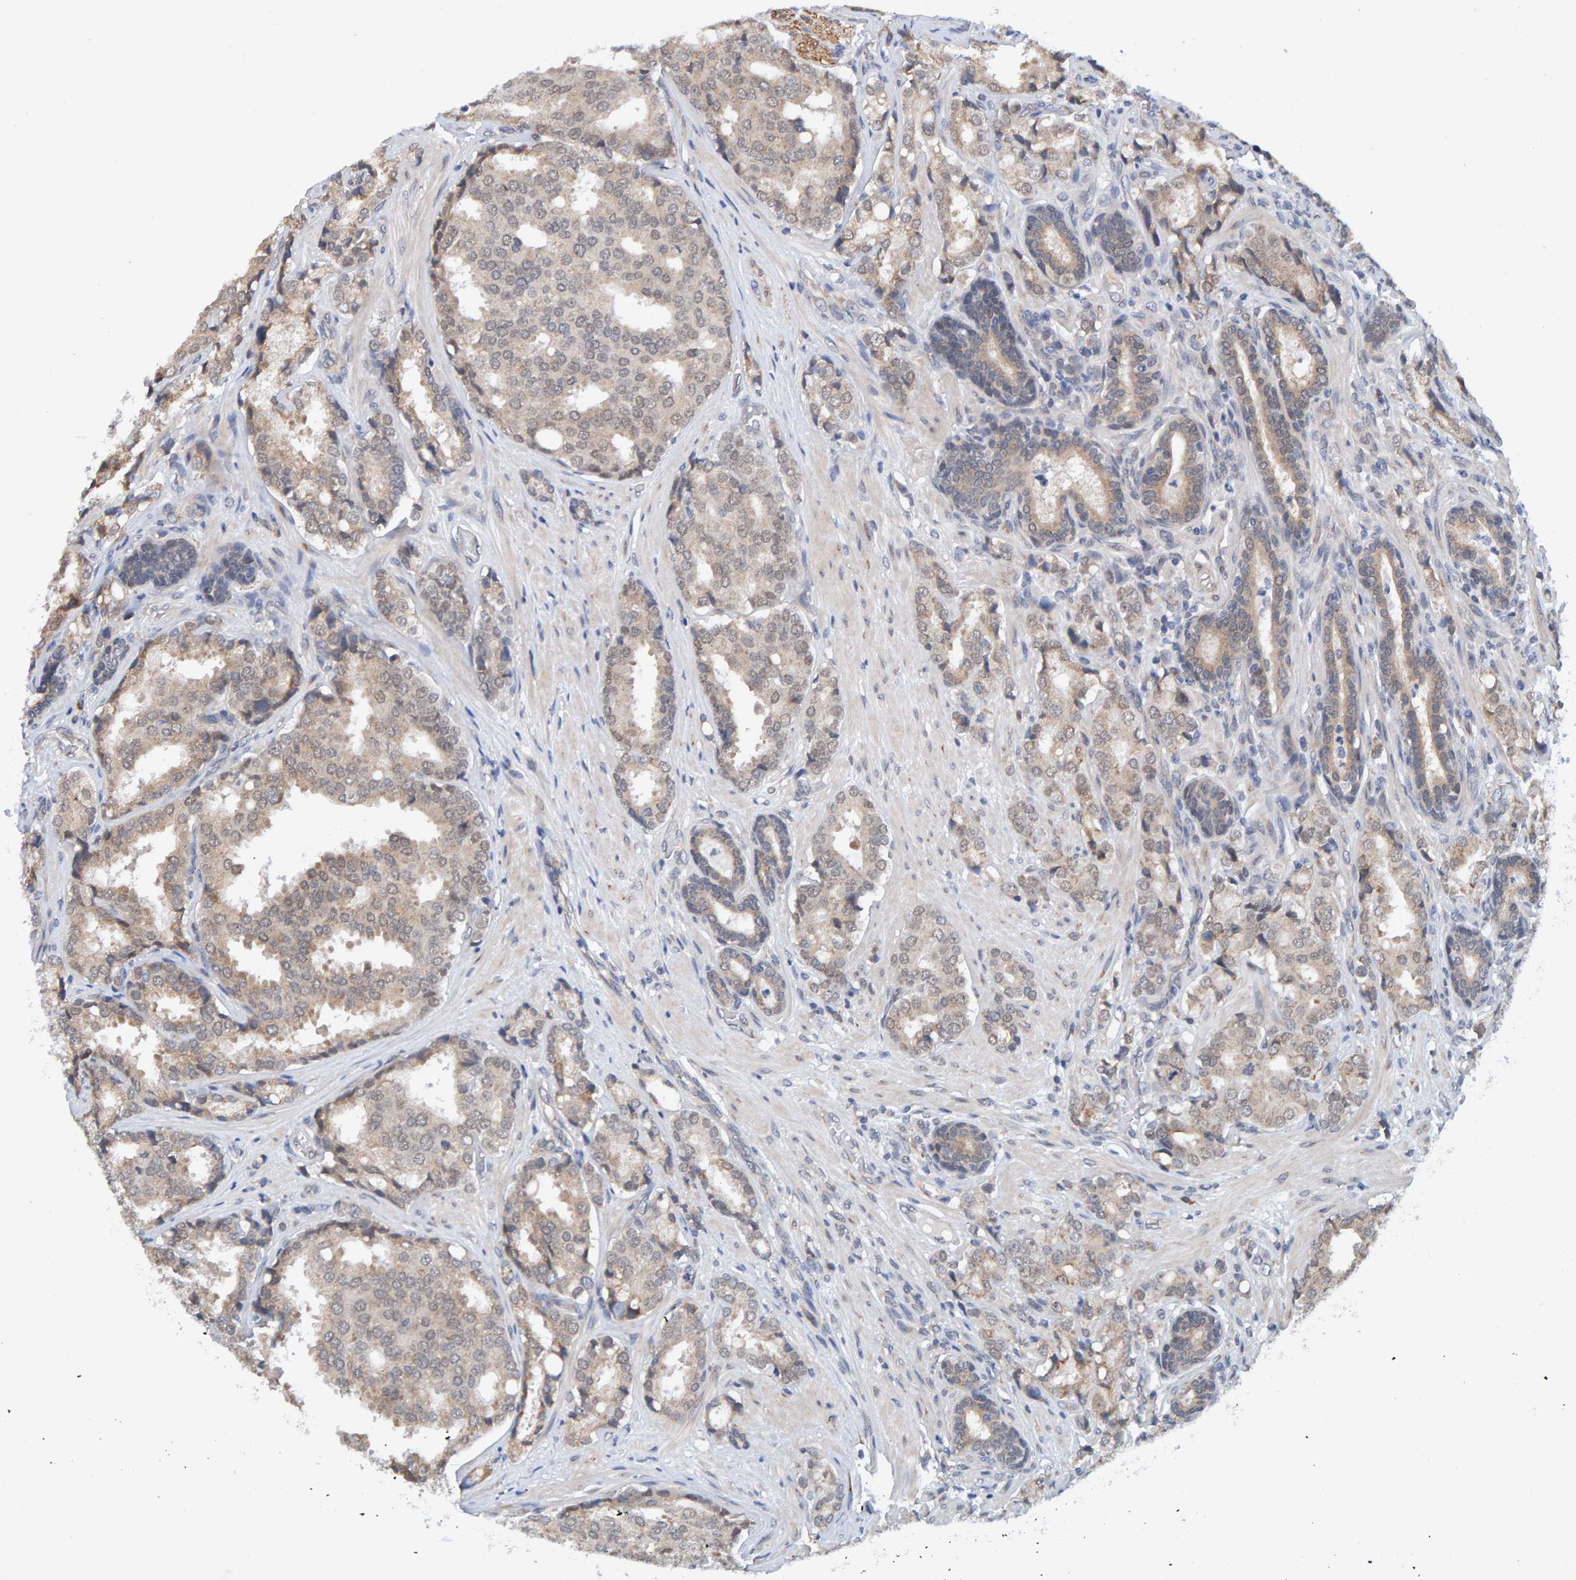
{"staining": {"intensity": "weak", "quantity": "<25%", "location": "cytoplasmic/membranous"}, "tissue": "prostate cancer", "cell_type": "Tumor cells", "image_type": "cancer", "snomed": [{"axis": "morphology", "description": "Adenocarcinoma, High grade"}, {"axis": "topography", "description": "Prostate"}], "caption": "Image shows no protein positivity in tumor cells of prostate cancer (high-grade adenocarcinoma) tissue.", "gene": "SCRN2", "patient": {"sex": "male", "age": 50}}